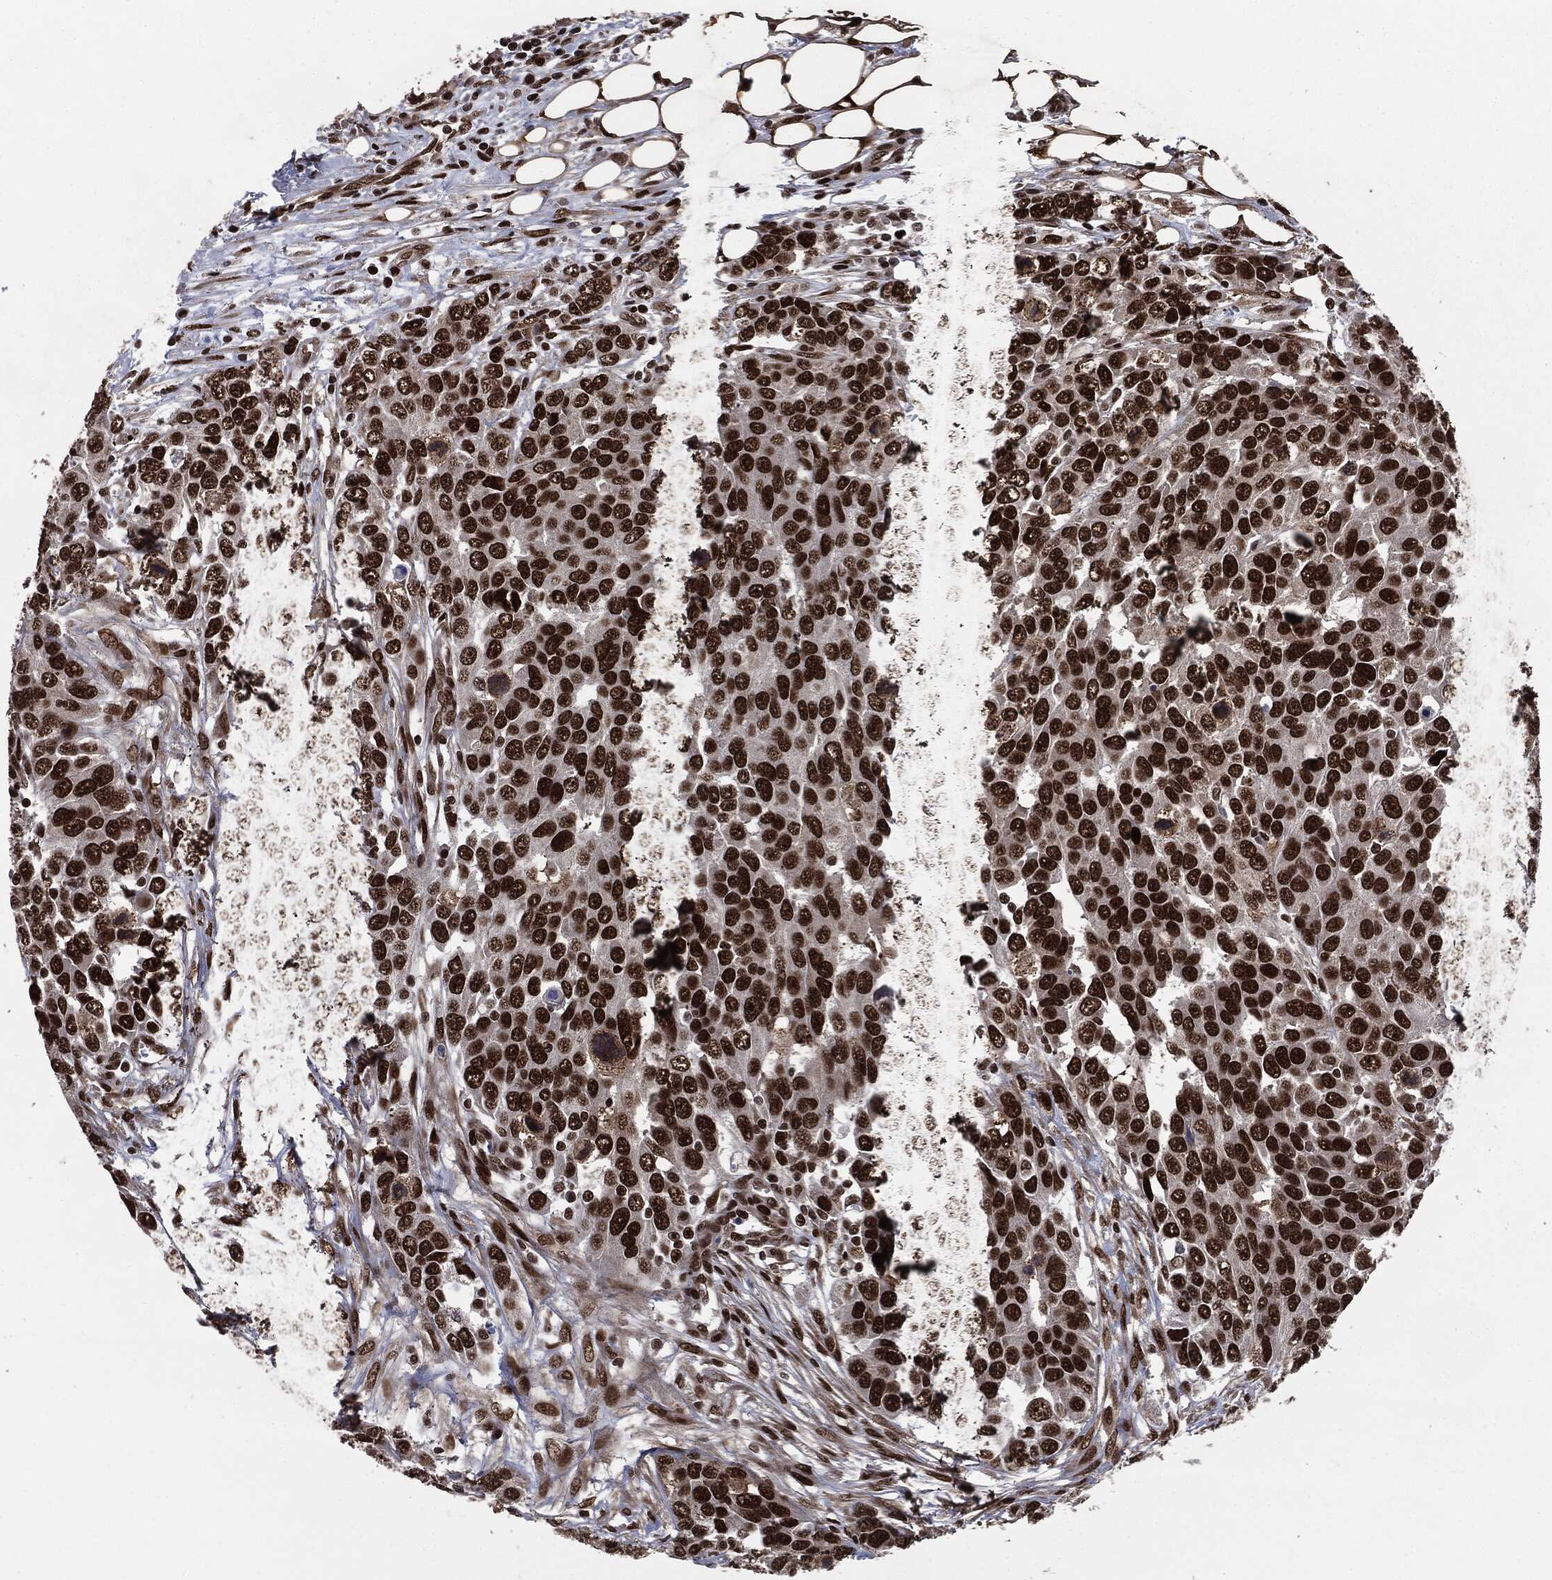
{"staining": {"intensity": "strong", "quantity": ">75%", "location": "nuclear"}, "tissue": "ovarian cancer", "cell_type": "Tumor cells", "image_type": "cancer", "snomed": [{"axis": "morphology", "description": "Cystadenocarcinoma, serous, NOS"}, {"axis": "topography", "description": "Ovary"}], "caption": "Protein staining of ovarian cancer (serous cystadenocarcinoma) tissue reveals strong nuclear positivity in about >75% of tumor cells. (DAB (3,3'-diaminobenzidine) IHC, brown staining for protein, blue staining for nuclei).", "gene": "DVL2", "patient": {"sex": "female", "age": 76}}